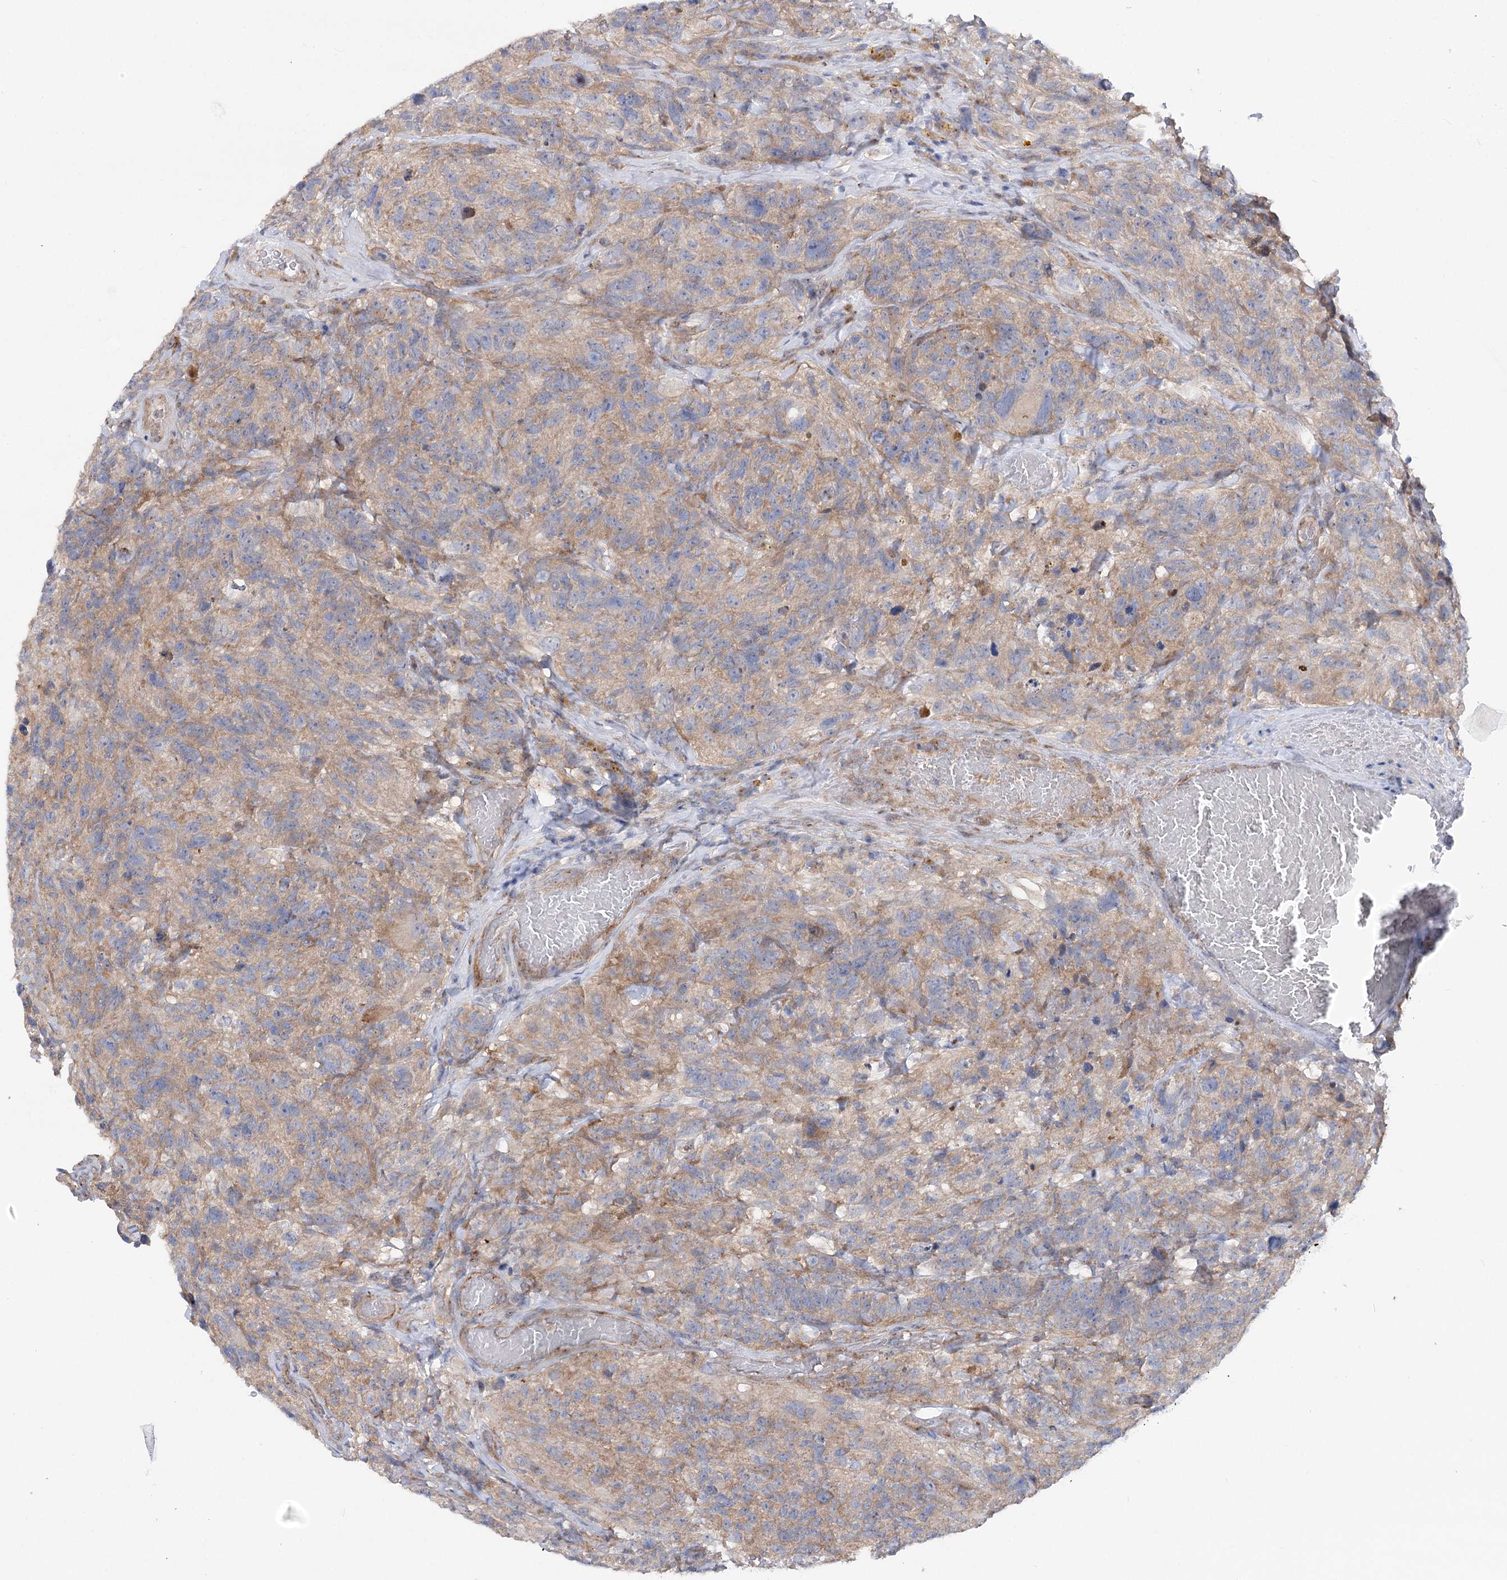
{"staining": {"intensity": "weak", "quantity": ">75%", "location": "cytoplasmic/membranous"}, "tissue": "glioma", "cell_type": "Tumor cells", "image_type": "cancer", "snomed": [{"axis": "morphology", "description": "Glioma, malignant, High grade"}, {"axis": "topography", "description": "Brain"}], "caption": "Weak cytoplasmic/membranous expression for a protein is seen in approximately >75% of tumor cells of glioma using IHC.", "gene": "SCN11A", "patient": {"sex": "male", "age": 69}}